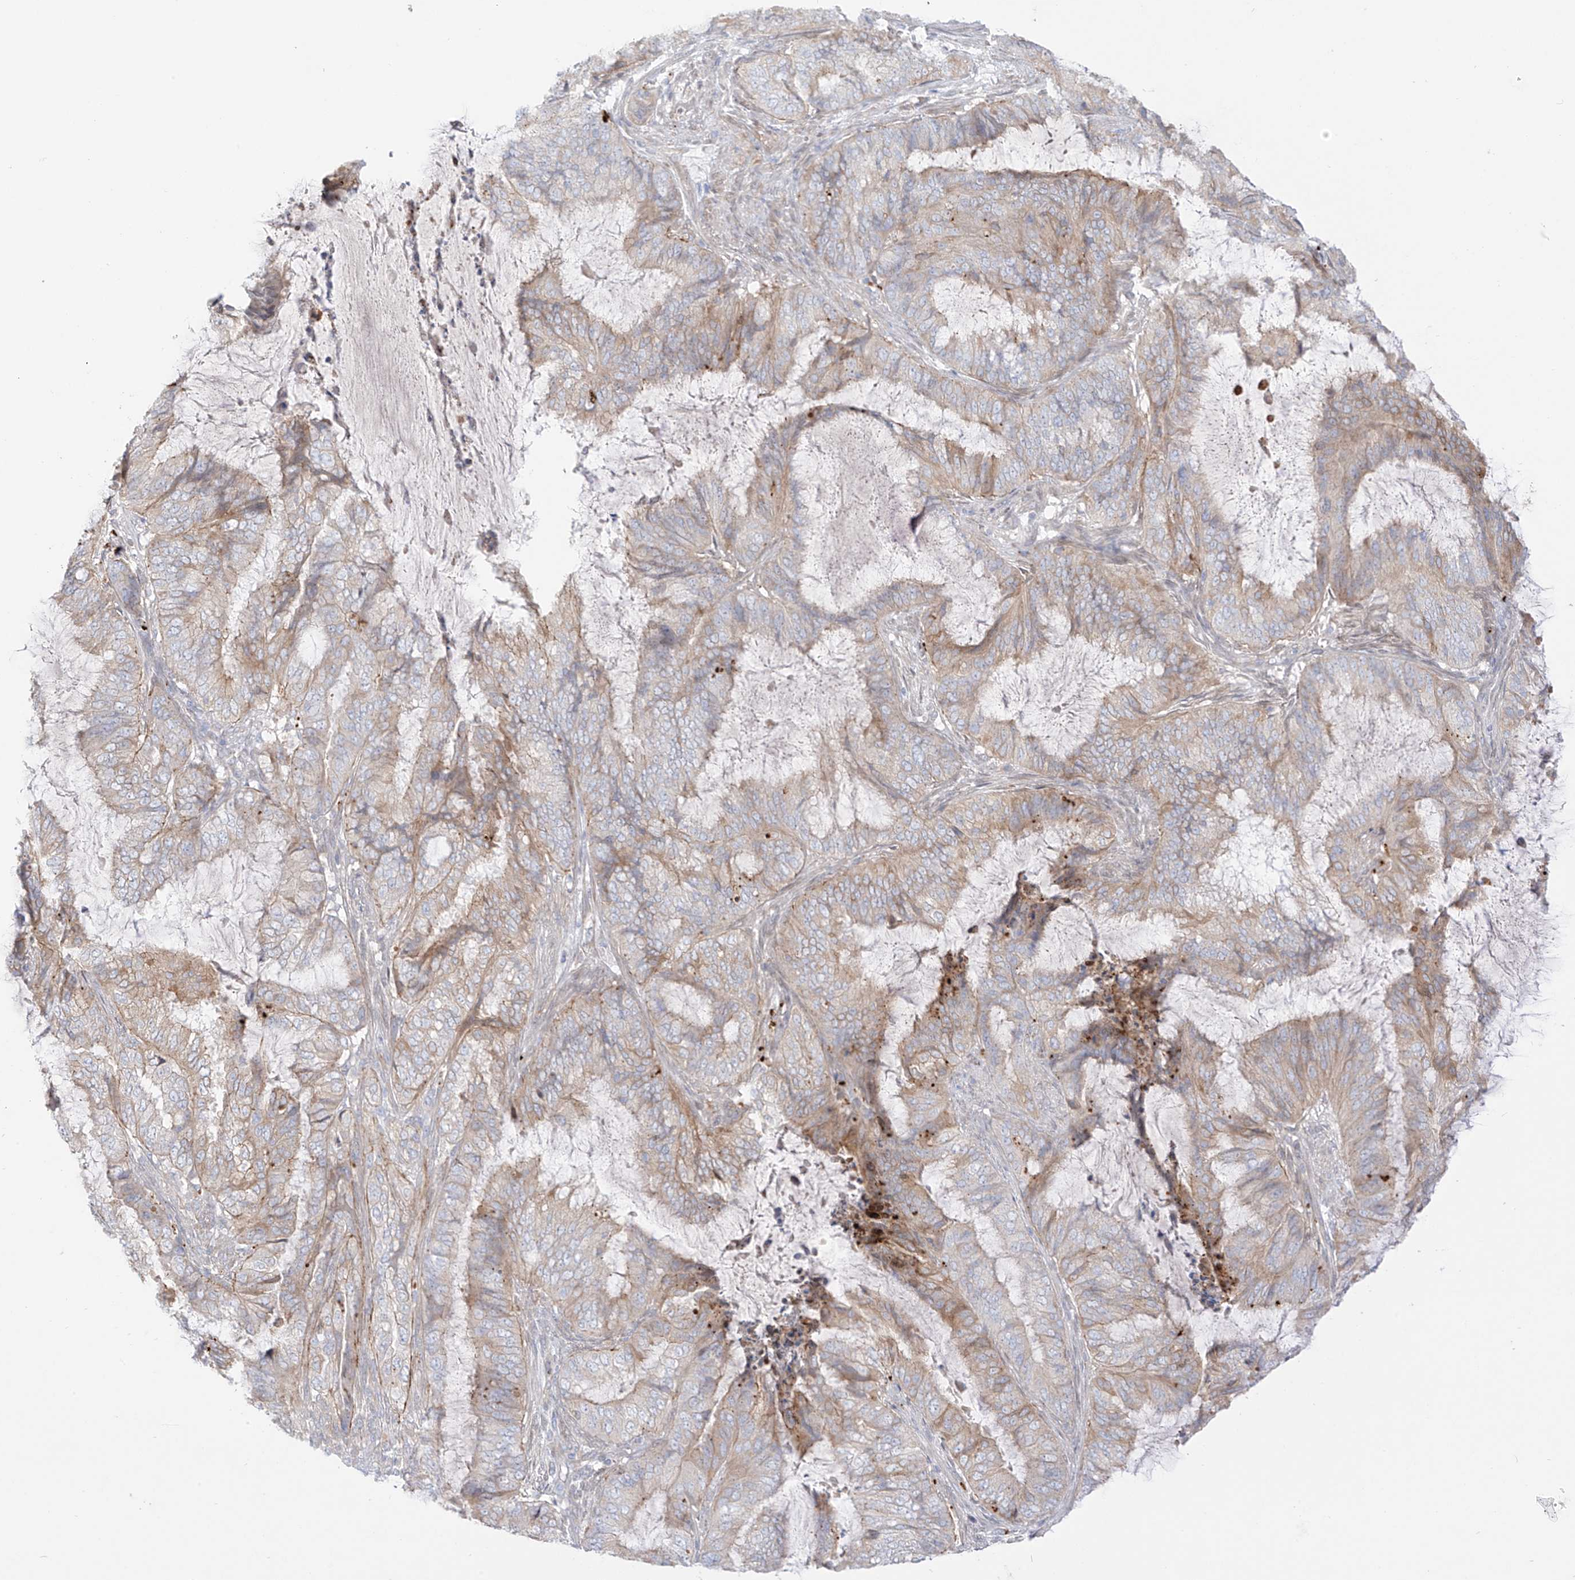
{"staining": {"intensity": "weak", "quantity": "25%-75%", "location": "cytoplasmic/membranous"}, "tissue": "endometrial cancer", "cell_type": "Tumor cells", "image_type": "cancer", "snomed": [{"axis": "morphology", "description": "Adenocarcinoma, NOS"}, {"axis": "topography", "description": "Endometrium"}], "caption": "Endometrial cancer stained with a protein marker displays weak staining in tumor cells.", "gene": "PCYOX1", "patient": {"sex": "female", "age": 51}}